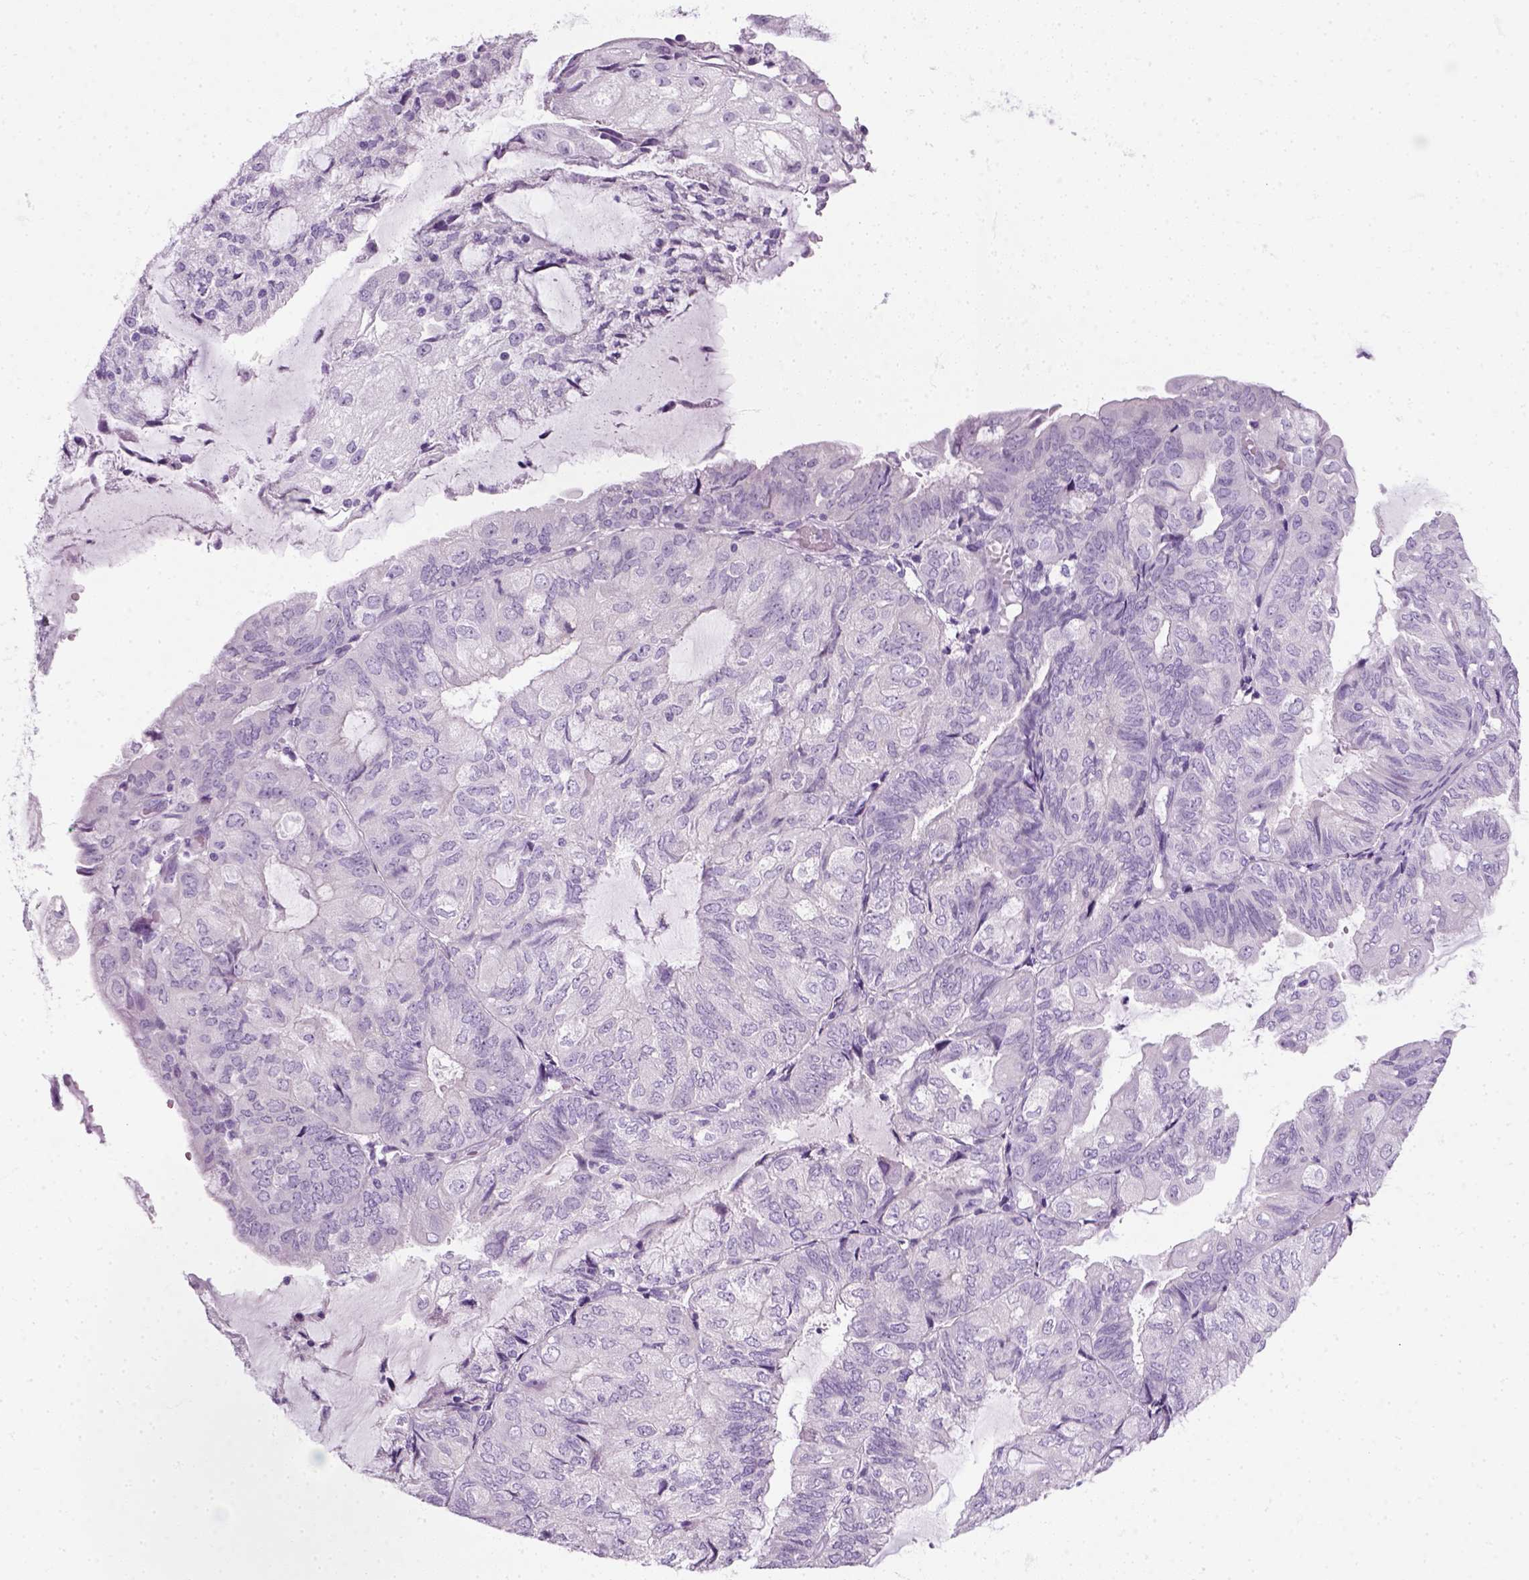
{"staining": {"intensity": "negative", "quantity": "none", "location": "none"}, "tissue": "endometrial cancer", "cell_type": "Tumor cells", "image_type": "cancer", "snomed": [{"axis": "morphology", "description": "Adenocarcinoma, NOS"}, {"axis": "topography", "description": "Endometrium"}], "caption": "Immunohistochemistry micrograph of neoplastic tissue: human adenocarcinoma (endometrial) stained with DAB (3,3'-diaminobenzidine) shows no significant protein positivity in tumor cells. (Stains: DAB (3,3'-diaminobenzidine) IHC with hematoxylin counter stain, Microscopy: brightfield microscopy at high magnification).", "gene": "SLC12A5", "patient": {"sex": "female", "age": 81}}